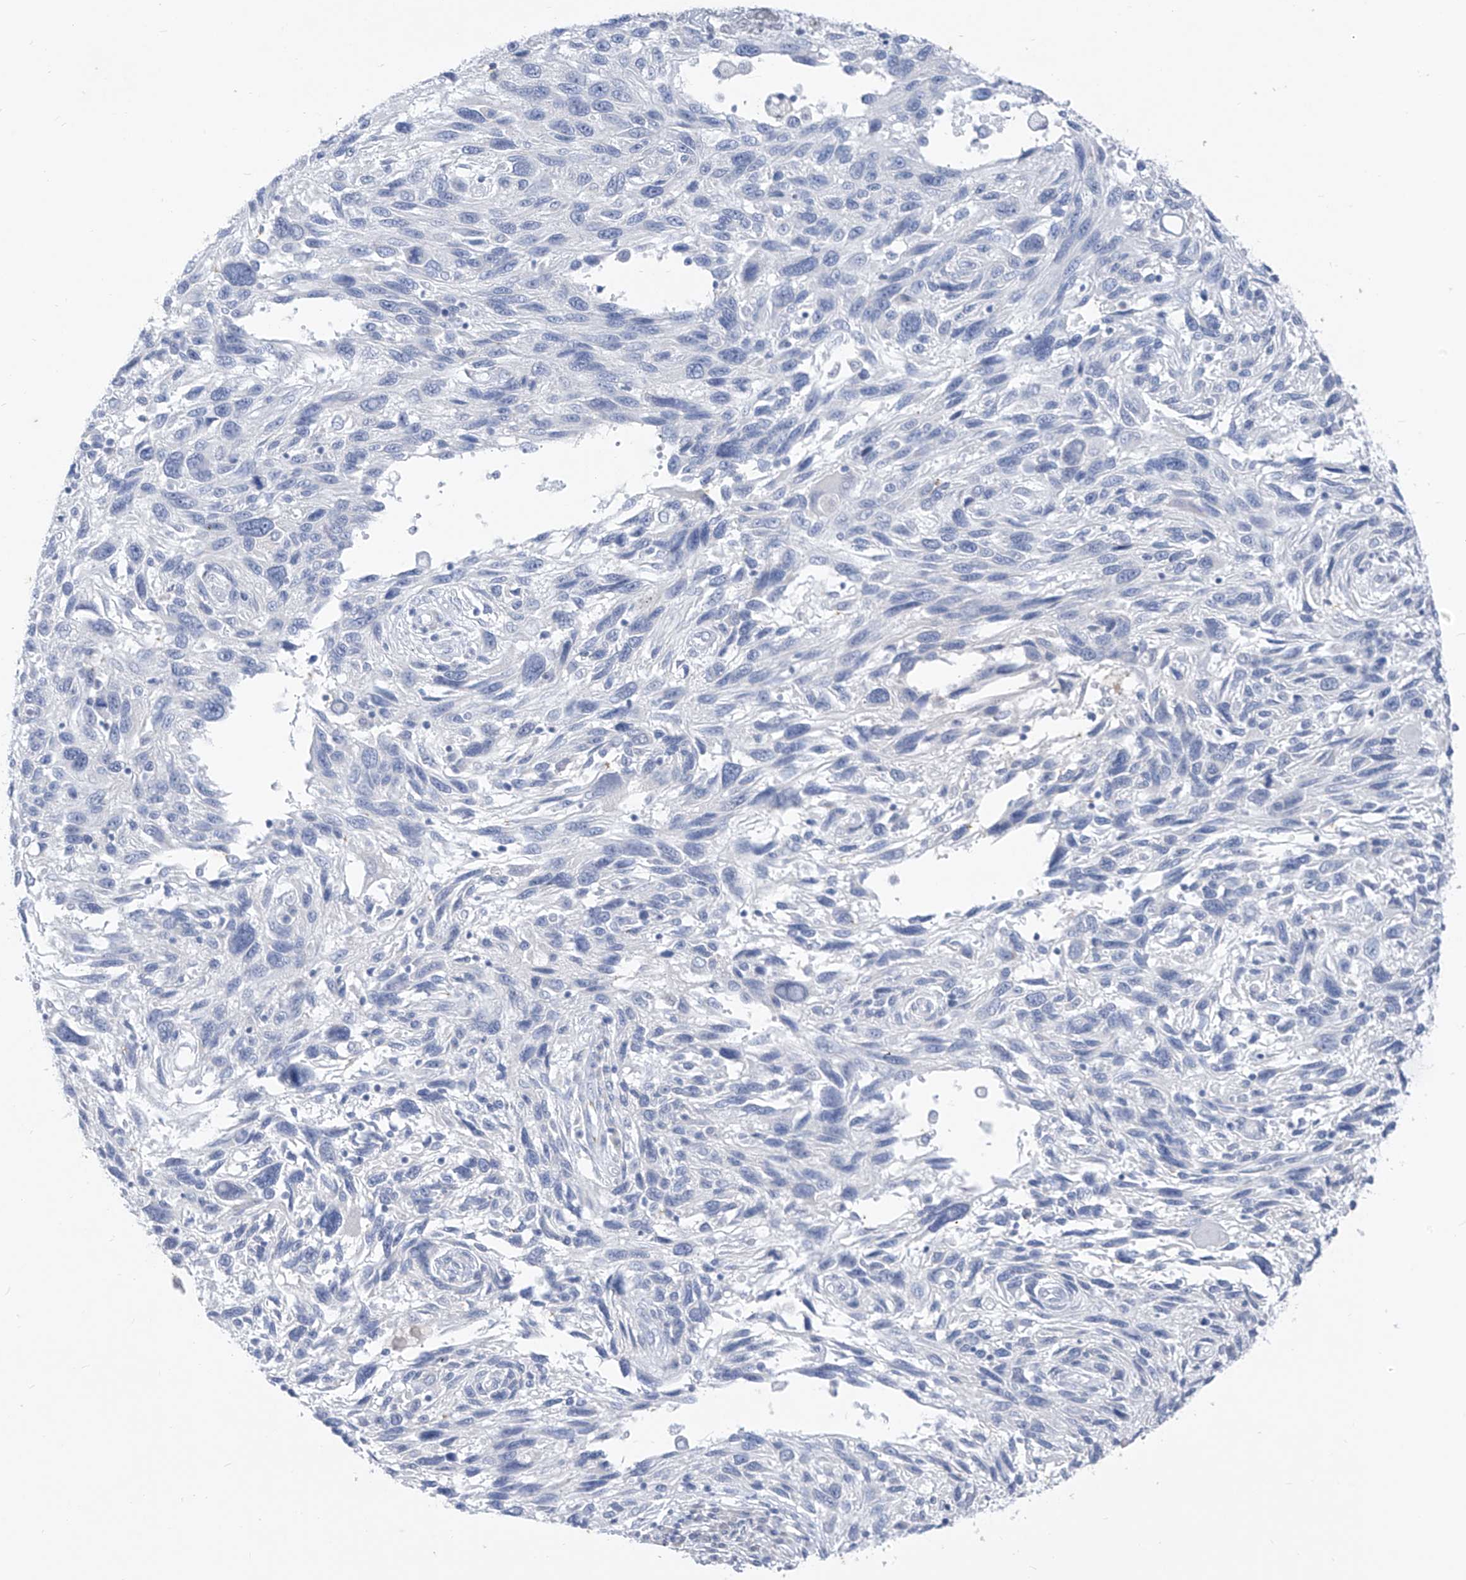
{"staining": {"intensity": "negative", "quantity": "none", "location": "none"}, "tissue": "melanoma", "cell_type": "Tumor cells", "image_type": "cancer", "snomed": [{"axis": "morphology", "description": "Malignant melanoma, NOS"}, {"axis": "topography", "description": "Skin"}], "caption": "Tumor cells are negative for brown protein staining in melanoma.", "gene": "CX3CR1", "patient": {"sex": "male", "age": 53}}